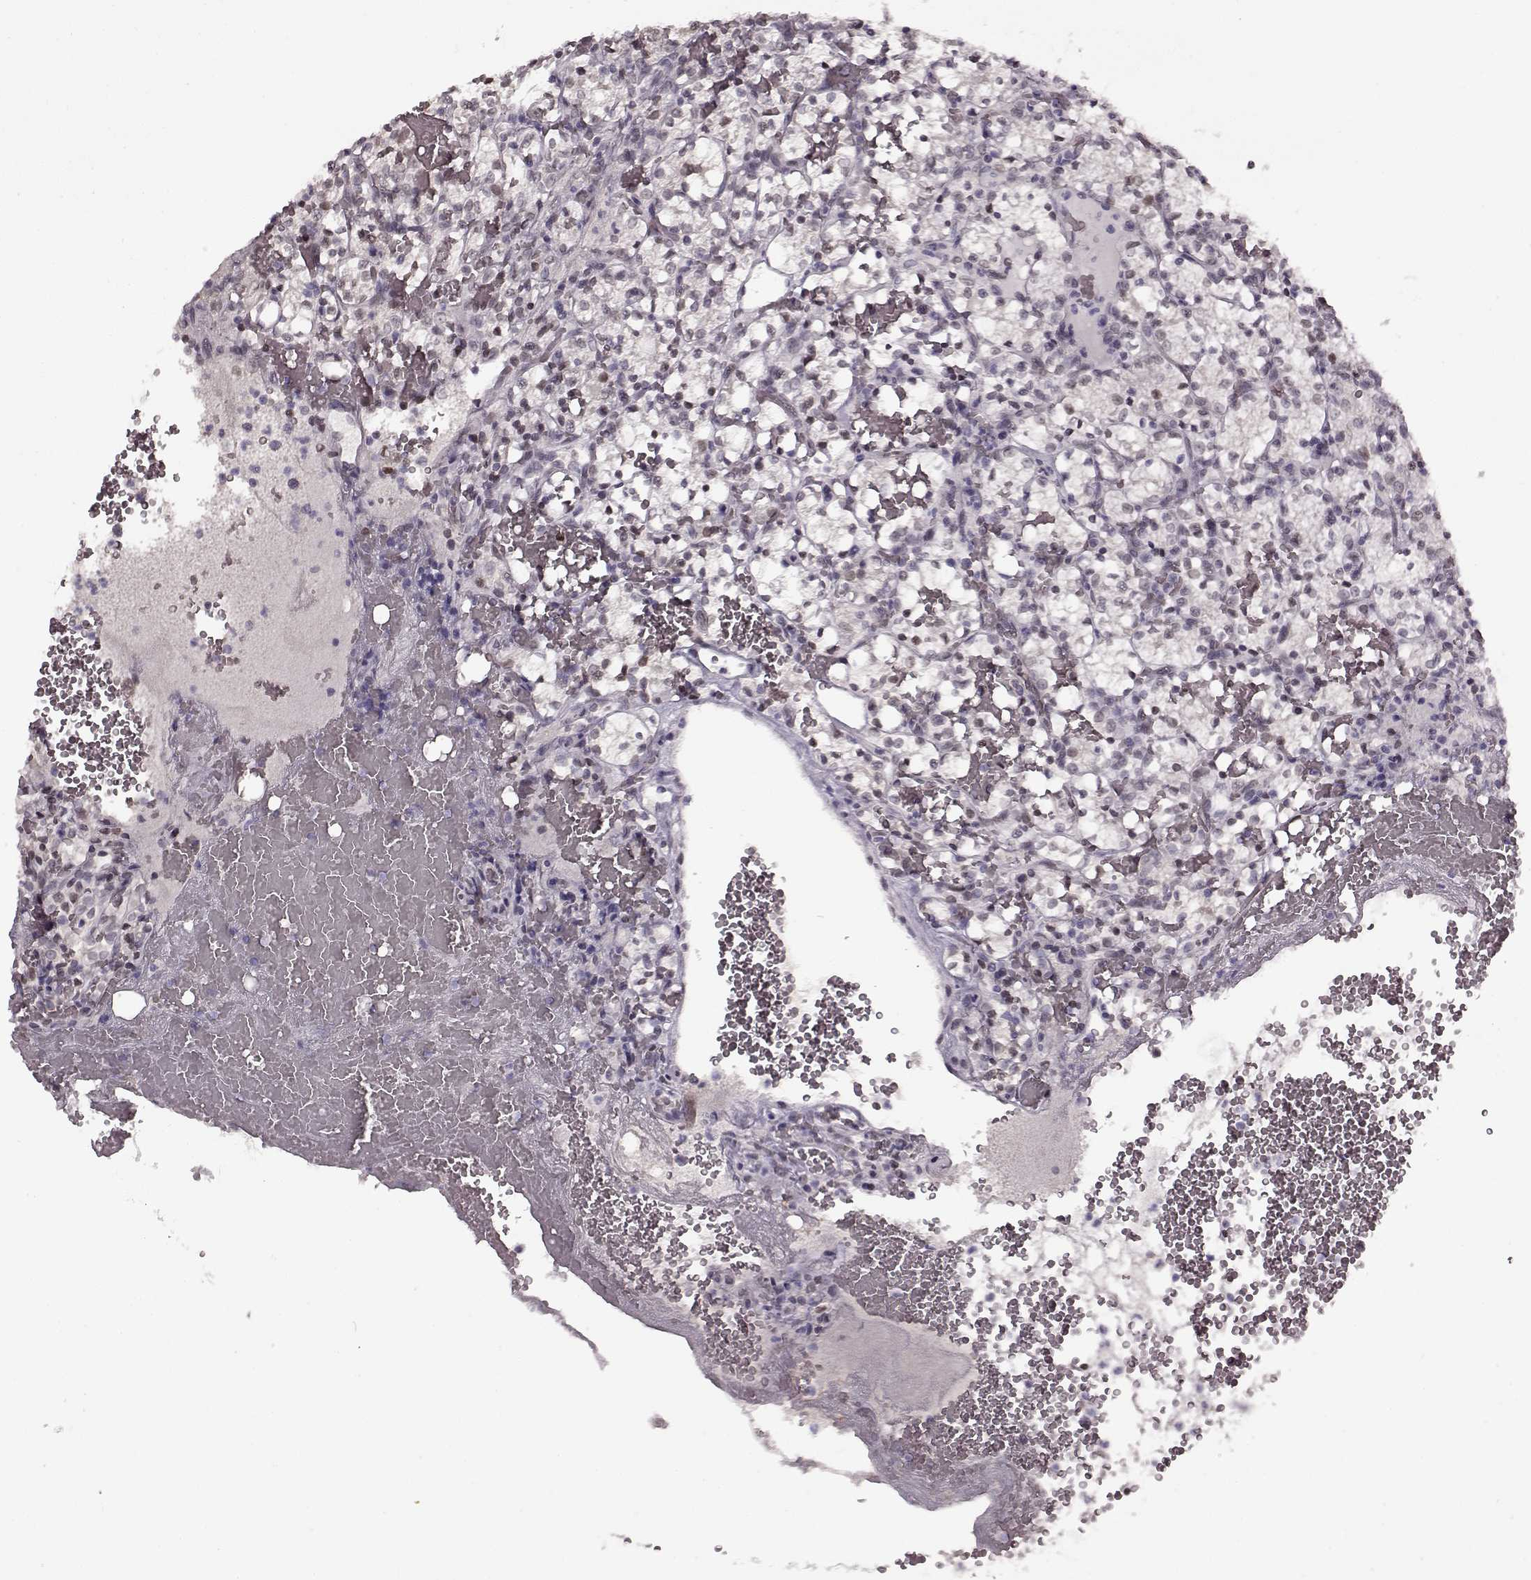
{"staining": {"intensity": "negative", "quantity": "none", "location": "none"}, "tissue": "renal cancer", "cell_type": "Tumor cells", "image_type": "cancer", "snomed": [{"axis": "morphology", "description": "Adenocarcinoma, NOS"}, {"axis": "topography", "description": "Kidney"}], "caption": "Tumor cells show no significant staining in renal cancer. (Brightfield microscopy of DAB immunohistochemistry (IHC) at high magnification).", "gene": "STX1B", "patient": {"sex": "female", "age": 69}}